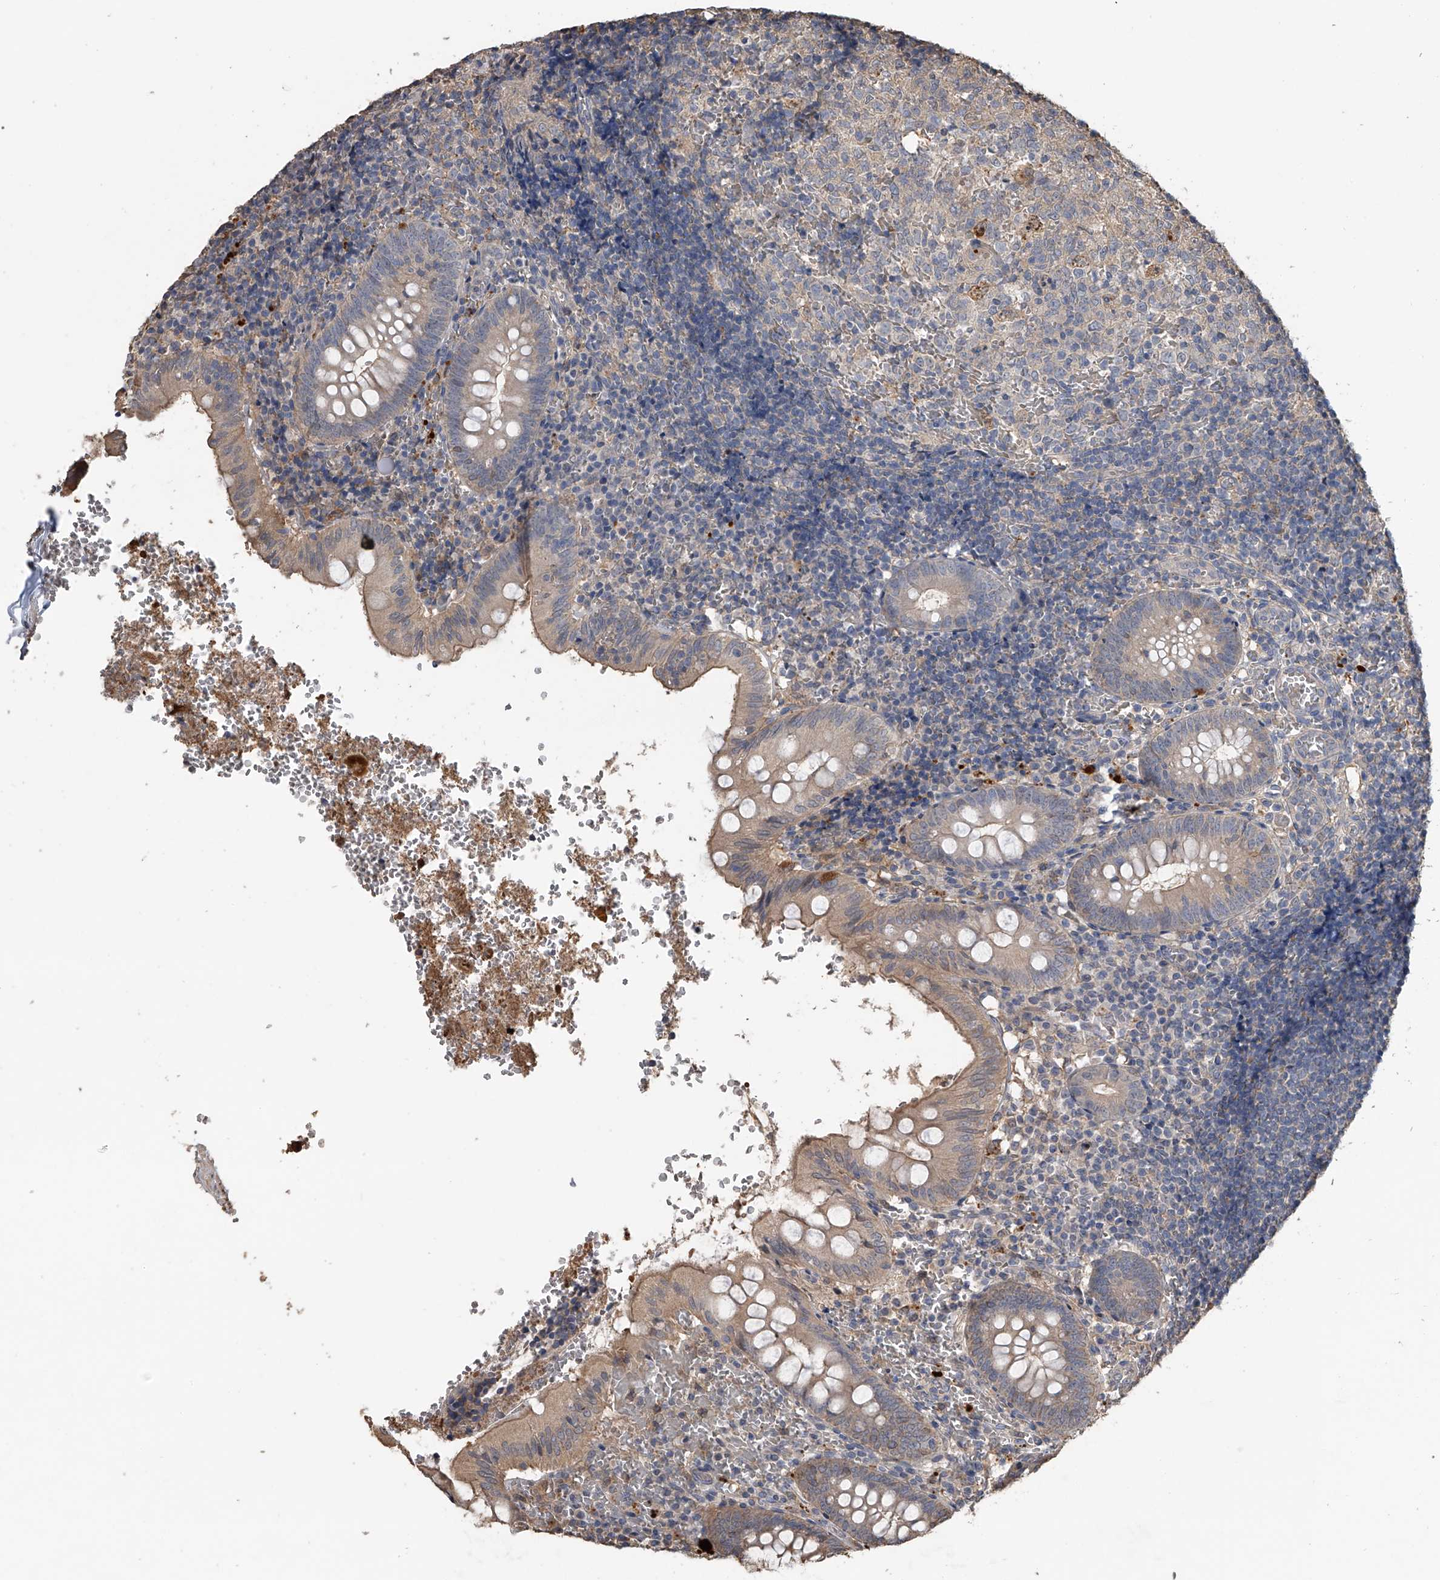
{"staining": {"intensity": "moderate", "quantity": "<25%", "location": "cytoplasmic/membranous"}, "tissue": "appendix", "cell_type": "Glandular cells", "image_type": "normal", "snomed": [{"axis": "morphology", "description": "Normal tissue, NOS"}, {"axis": "topography", "description": "Appendix"}], "caption": "Immunohistochemistry photomicrograph of unremarkable appendix: appendix stained using IHC displays low levels of moderate protein expression localized specifically in the cytoplasmic/membranous of glandular cells, appearing as a cytoplasmic/membranous brown color.", "gene": "DOCK9", "patient": {"sex": "male", "age": 8}}